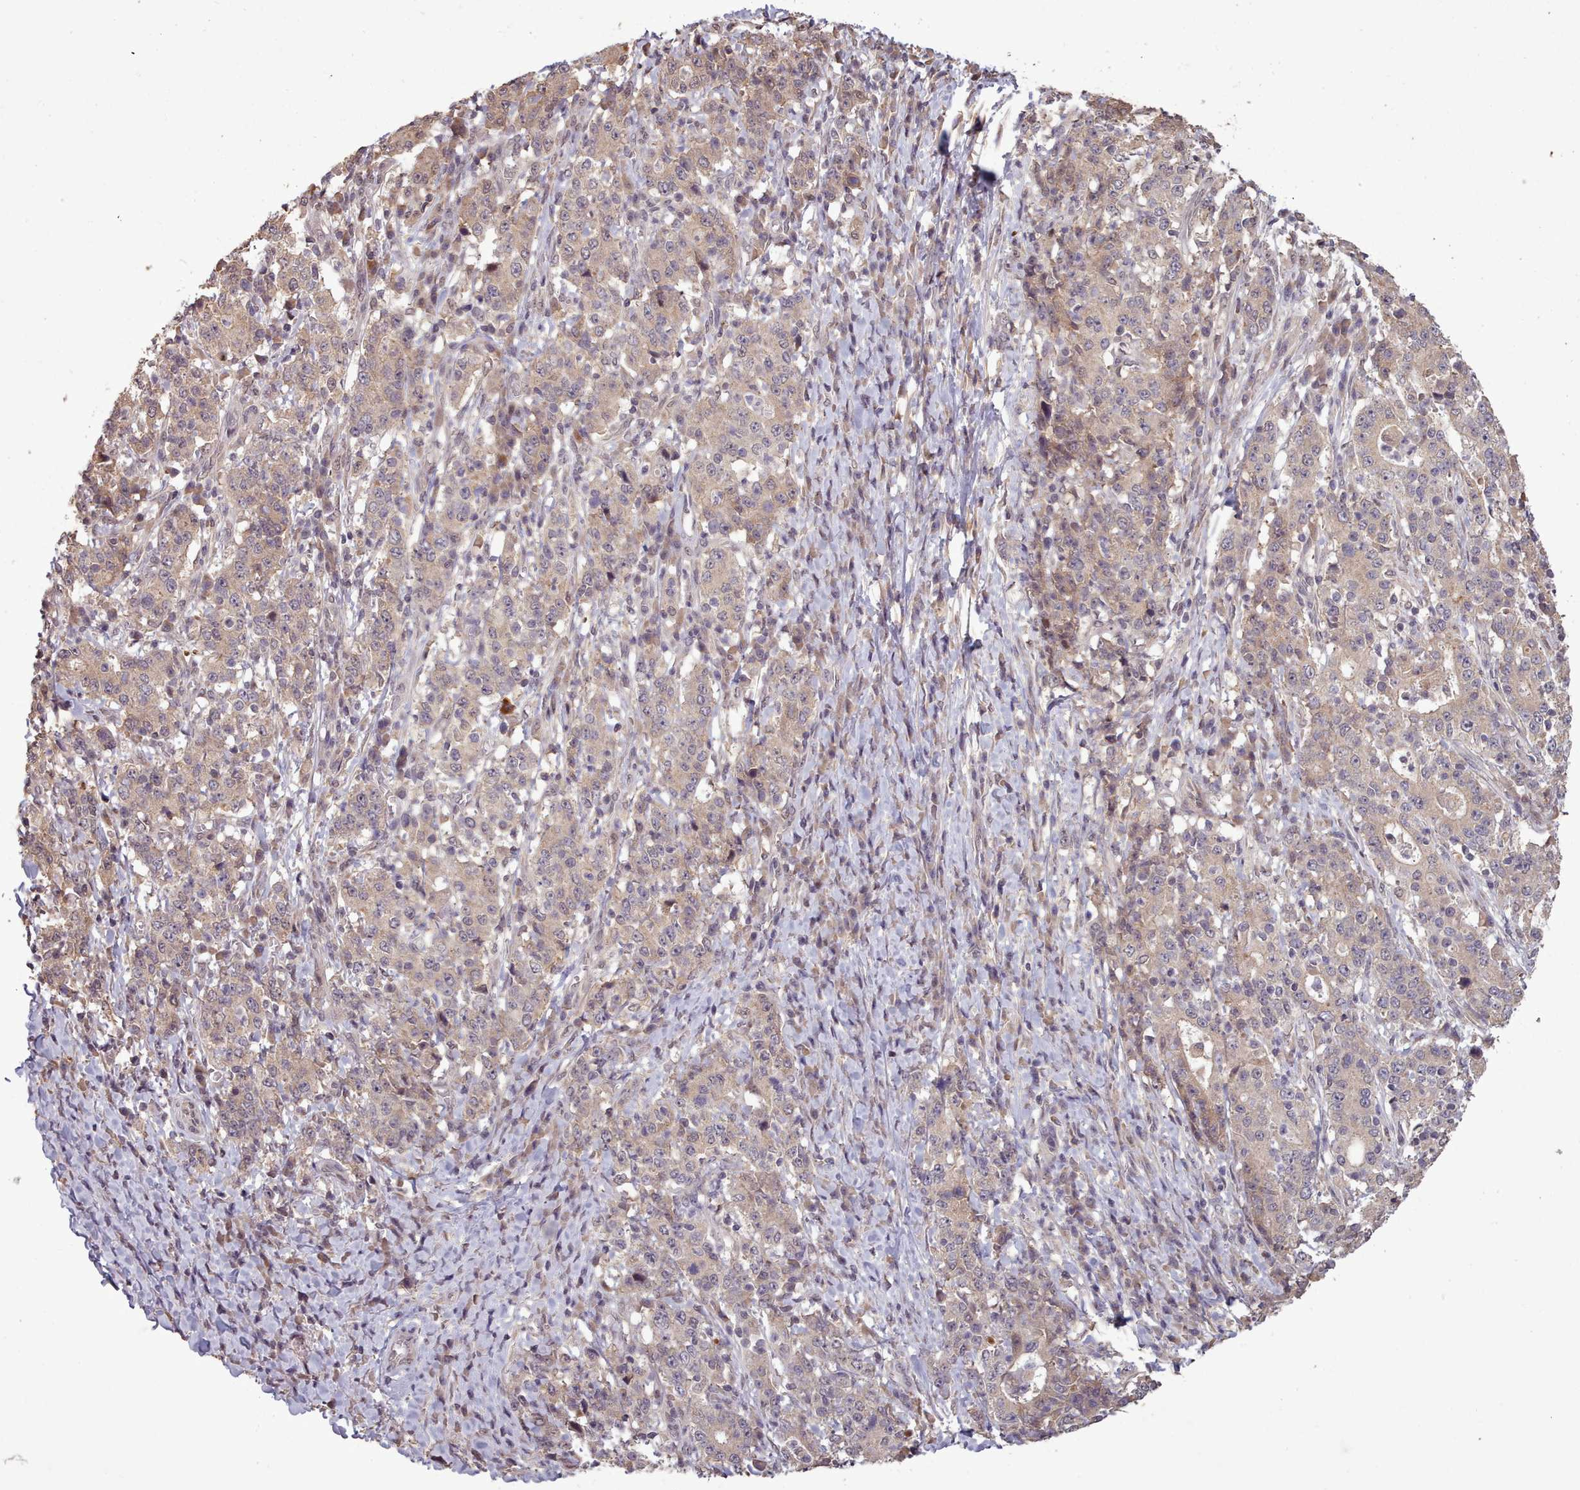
{"staining": {"intensity": "weak", "quantity": "25%-75%", "location": "cytoplasmic/membranous"}, "tissue": "stomach cancer", "cell_type": "Tumor cells", "image_type": "cancer", "snomed": [{"axis": "morphology", "description": "Normal tissue, NOS"}, {"axis": "morphology", "description": "Adenocarcinoma, NOS"}, {"axis": "topography", "description": "Stomach, upper"}, {"axis": "topography", "description": "Stomach"}], "caption": "Weak cytoplasmic/membranous expression for a protein is present in approximately 25%-75% of tumor cells of stomach adenocarcinoma using IHC.", "gene": "CDC6", "patient": {"sex": "male", "age": 59}}